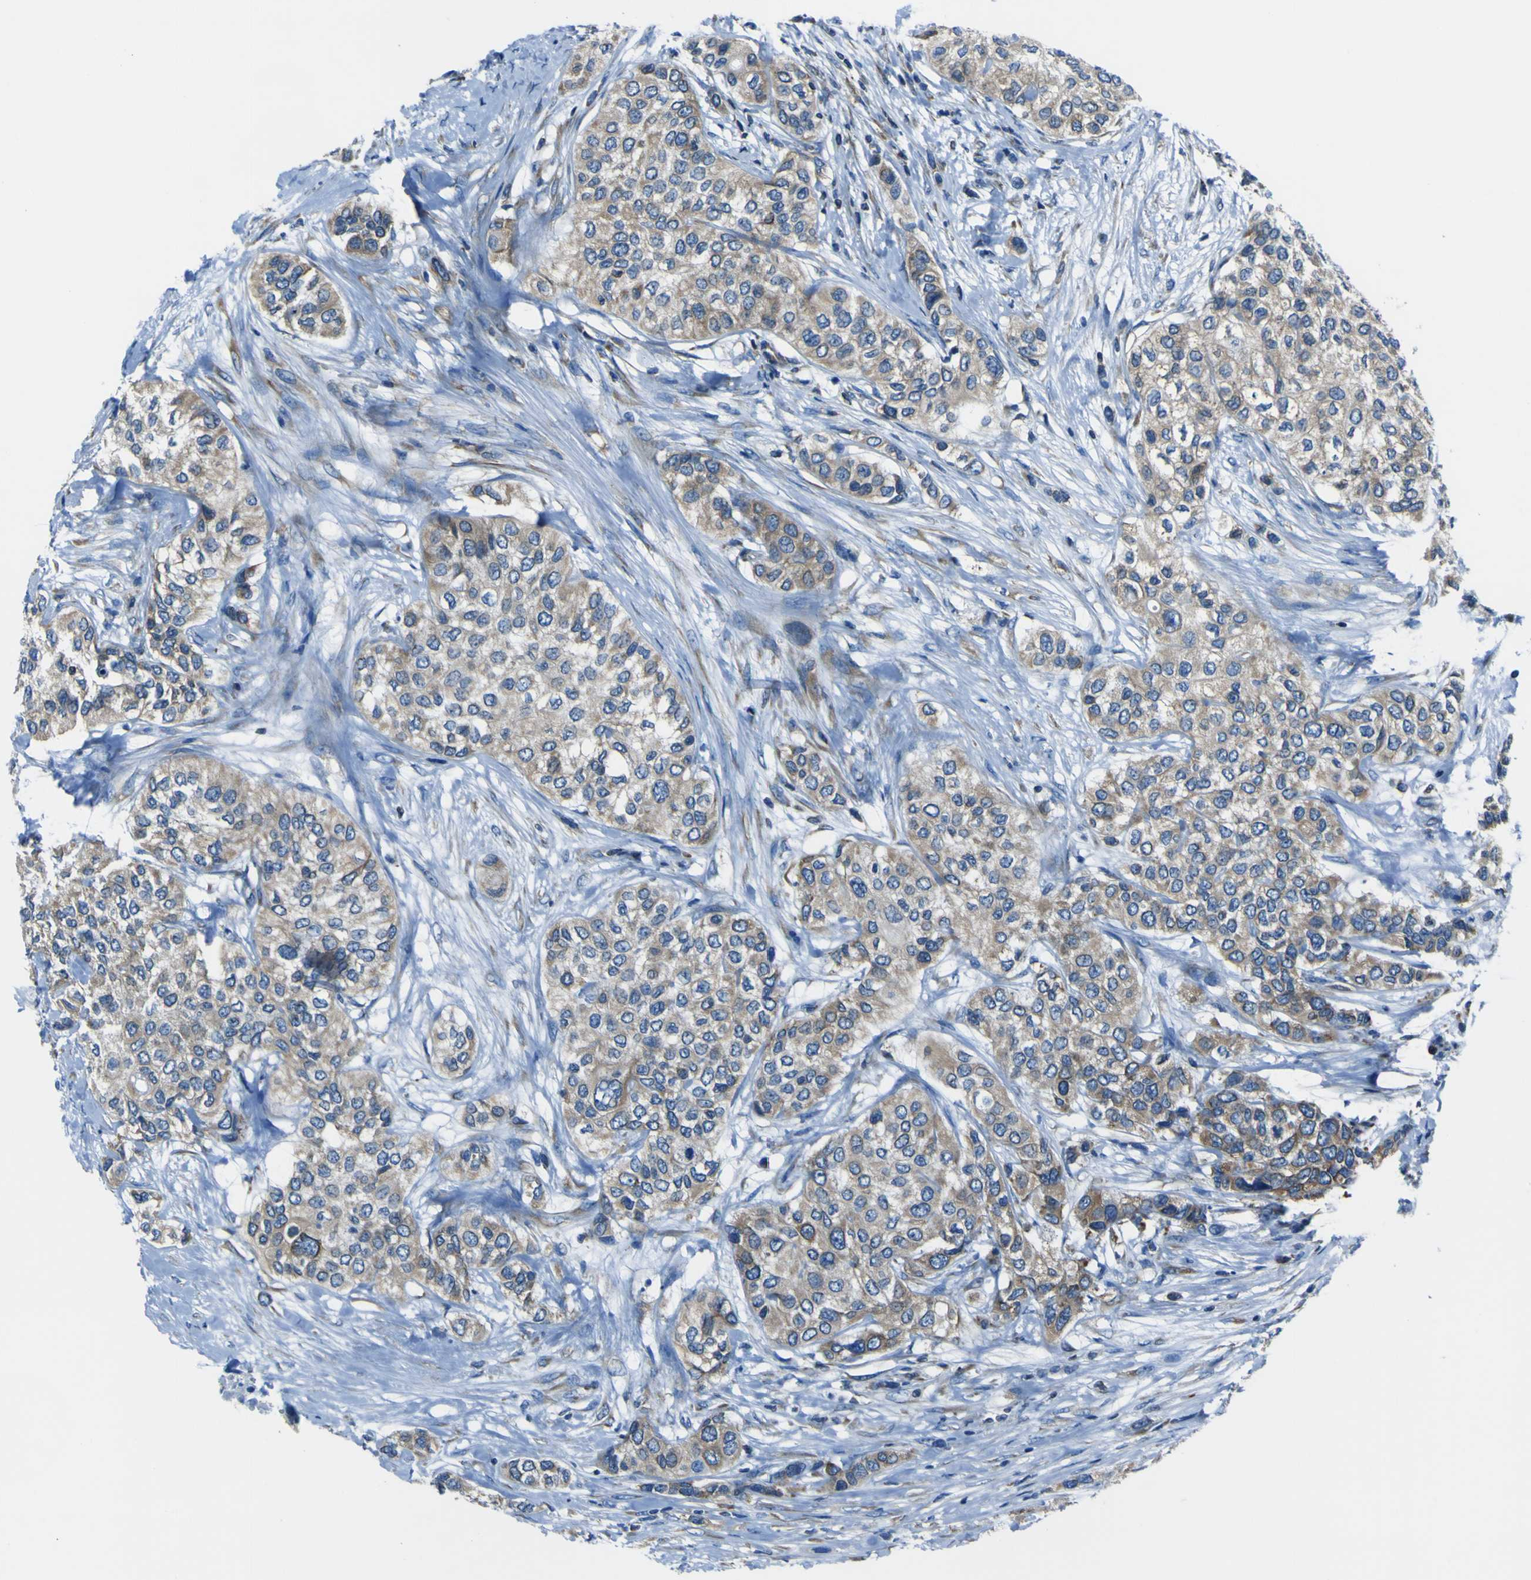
{"staining": {"intensity": "moderate", "quantity": ">75%", "location": "cytoplasmic/membranous"}, "tissue": "urothelial cancer", "cell_type": "Tumor cells", "image_type": "cancer", "snomed": [{"axis": "morphology", "description": "Urothelial carcinoma, High grade"}, {"axis": "topography", "description": "Urinary bladder"}], "caption": "Protein staining displays moderate cytoplasmic/membranous staining in approximately >75% of tumor cells in urothelial cancer. Nuclei are stained in blue.", "gene": "STIM1", "patient": {"sex": "female", "age": 56}}